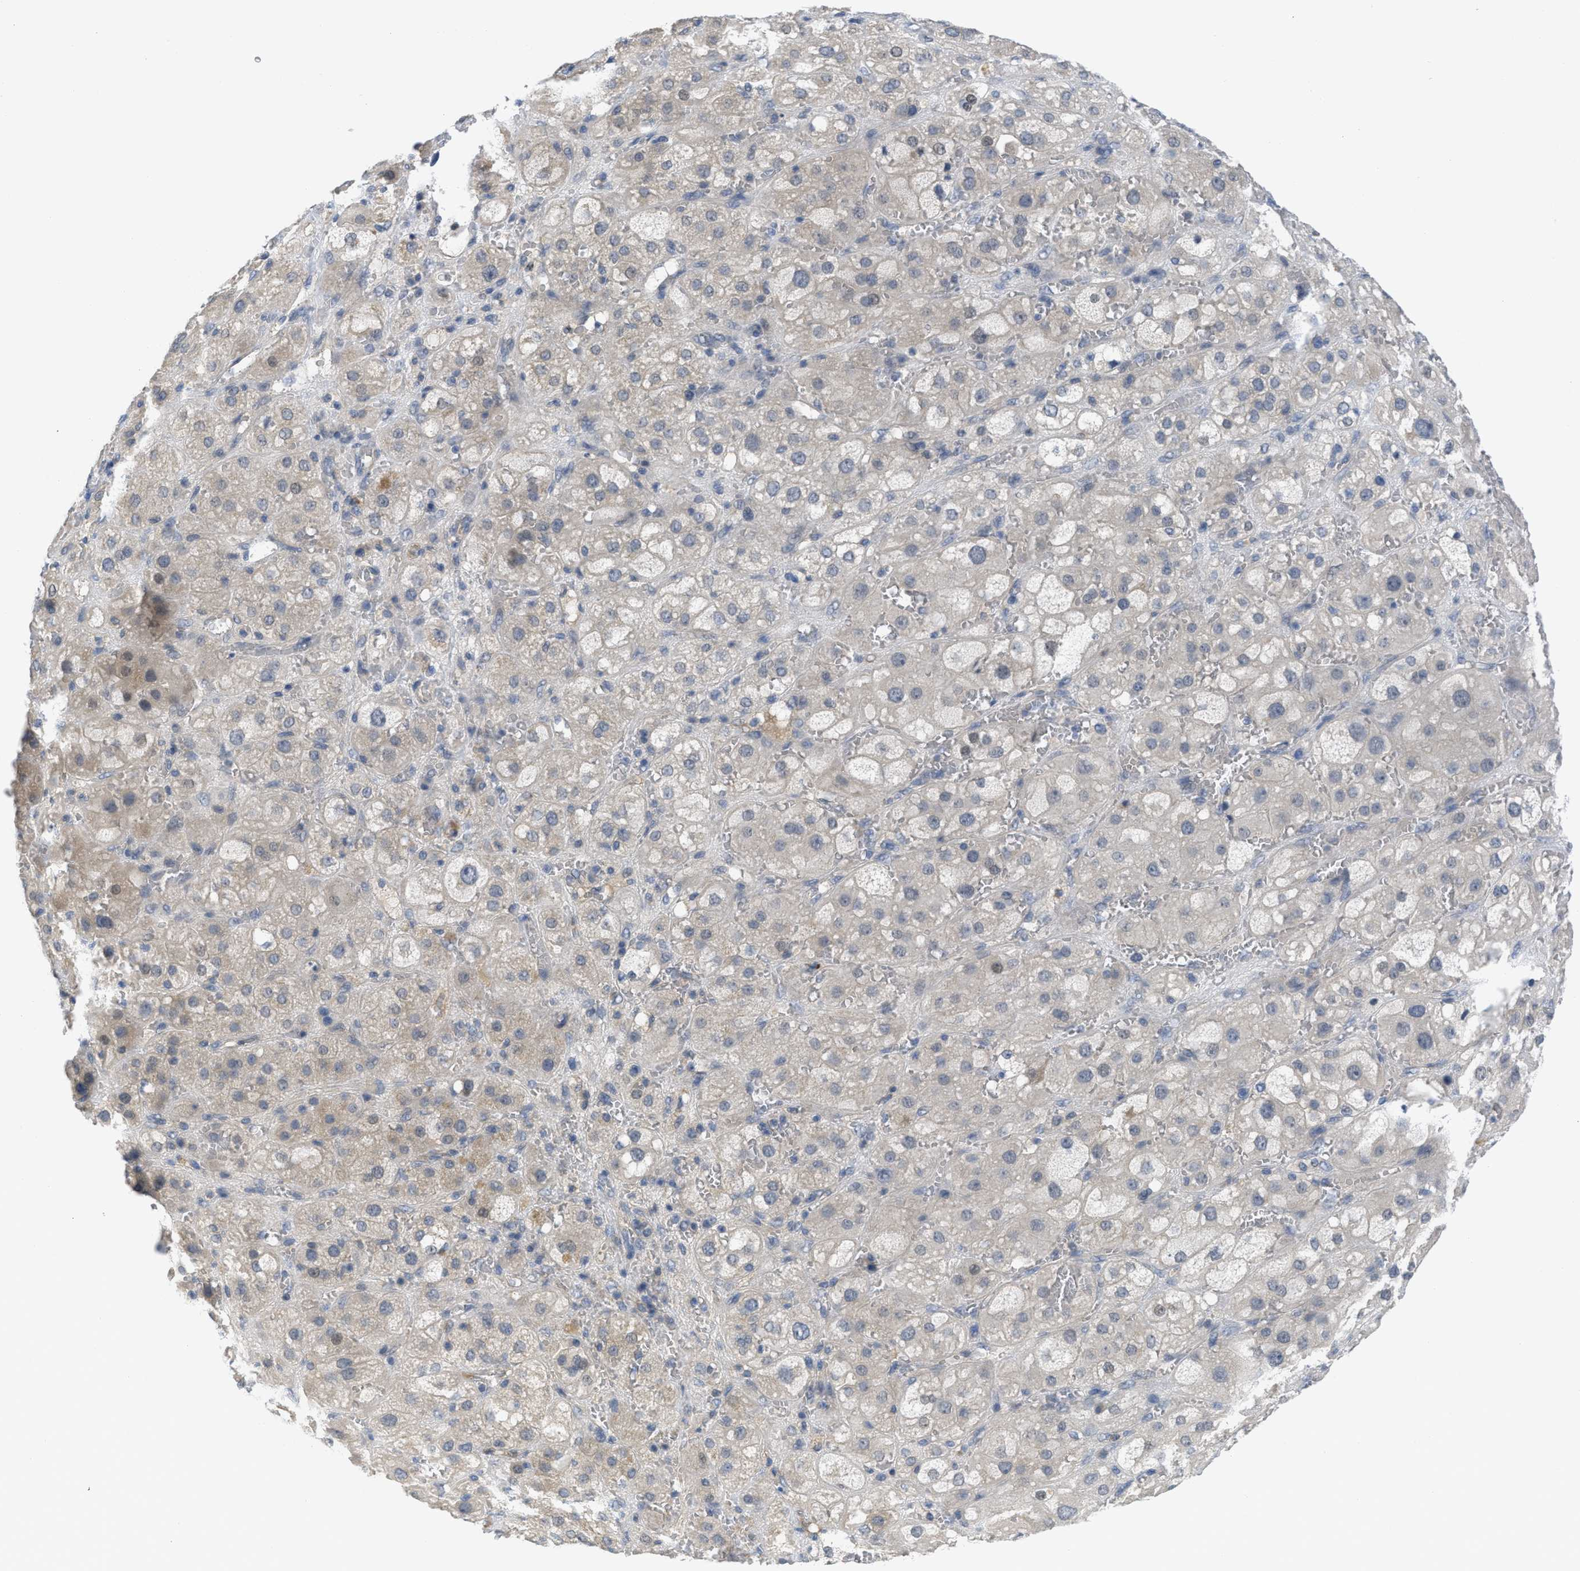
{"staining": {"intensity": "weak", "quantity": "<25%", "location": "cytoplasmic/membranous"}, "tissue": "adrenal gland", "cell_type": "Glandular cells", "image_type": "normal", "snomed": [{"axis": "morphology", "description": "Normal tissue, NOS"}, {"axis": "topography", "description": "Adrenal gland"}], "caption": "Immunohistochemical staining of benign adrenal gland shows no significant expression in glandular cells. (Immunohistochemistry, brightfield microscopy, high magnification).", "gene": "TNFAIP1", "patient": {"sex": "female", "age": 47}}